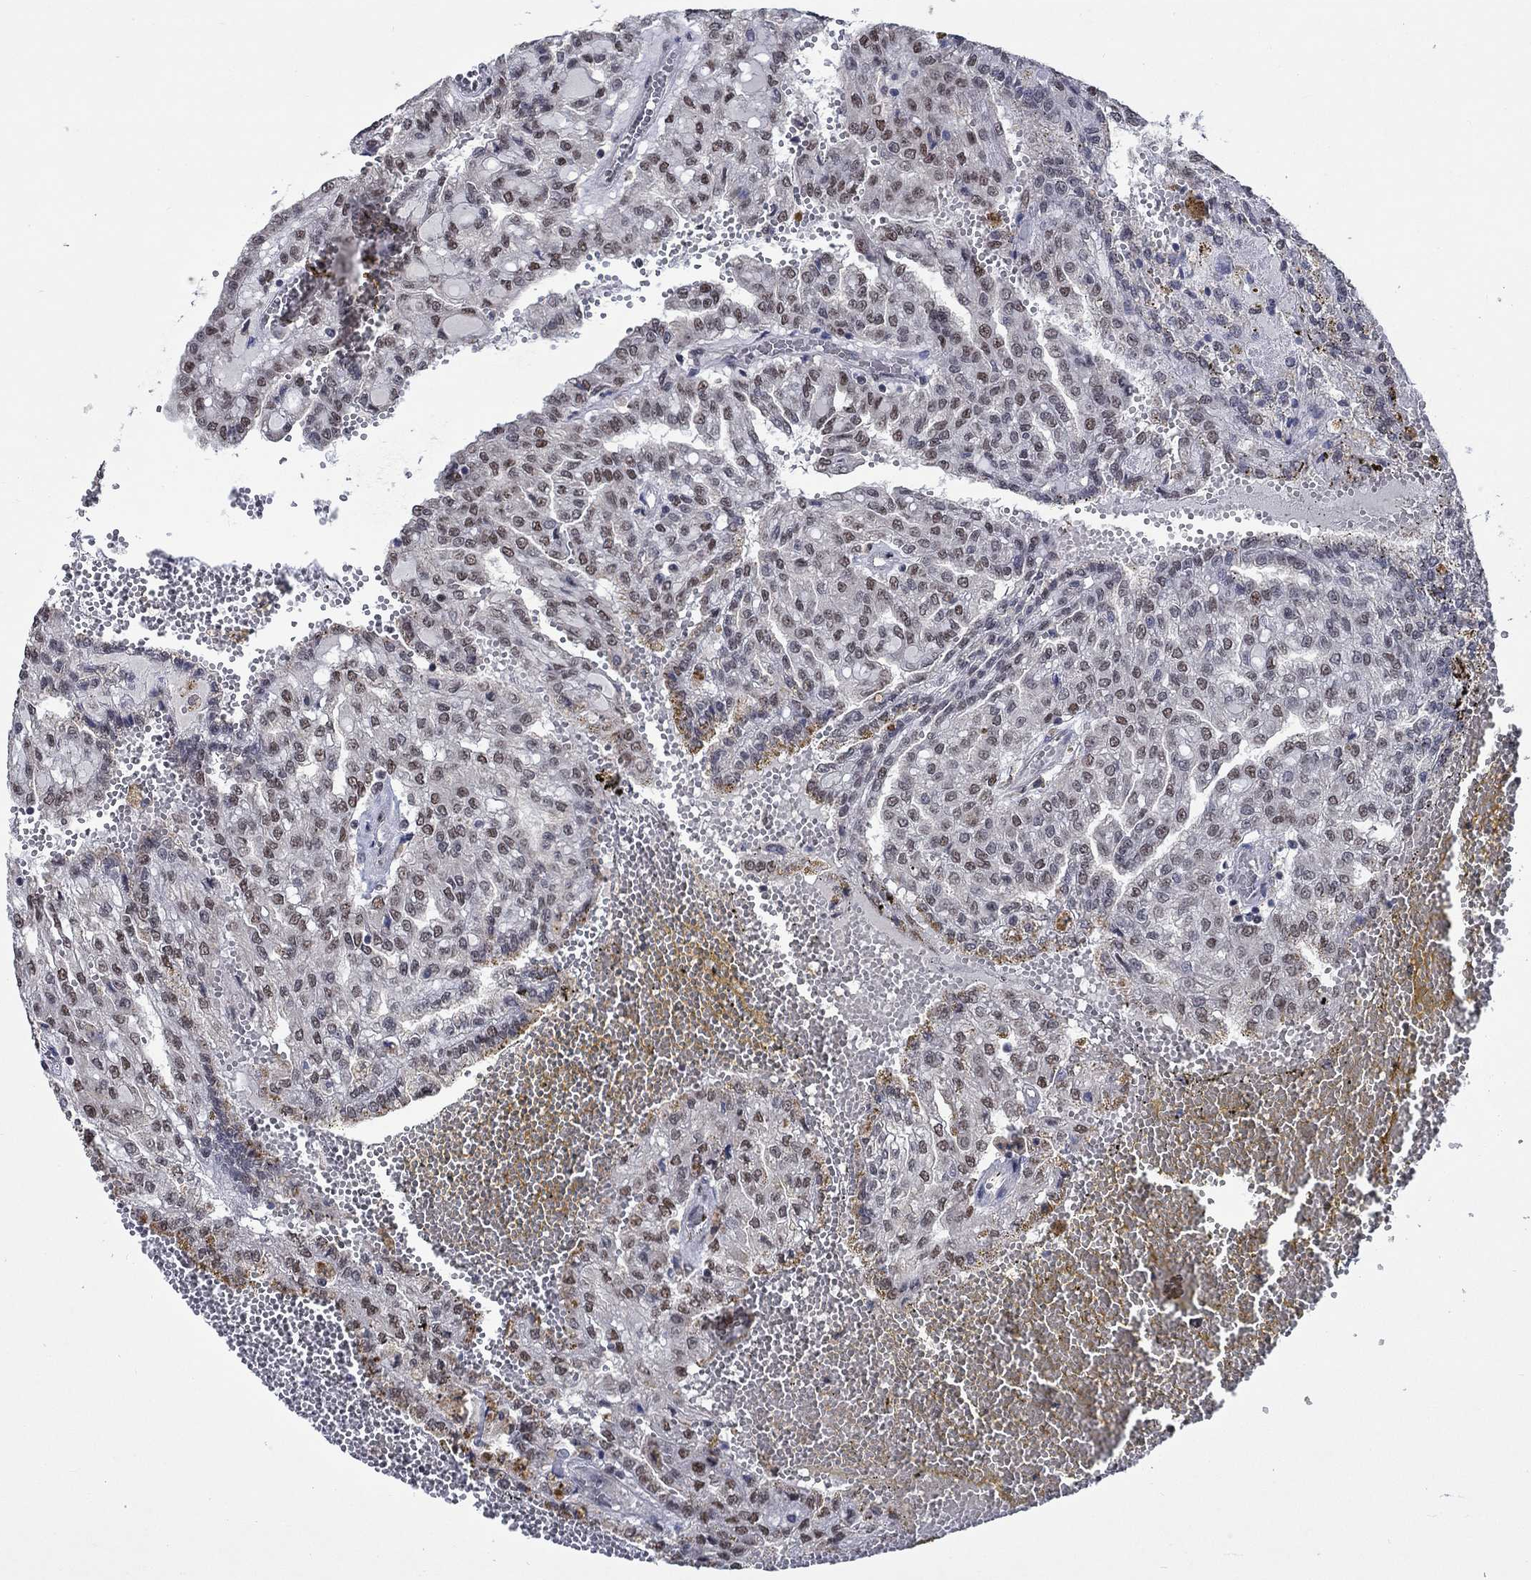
{"staining": {"intensity": "weak", "quantity": "<25%", "location": "nuclear"}, "tissue": "renal cancer", "cell_type": "Tumor cells", "image_type": "cancer", "snomed": [{"axis": "morphology", "description": "Adenocarcinoma, NOS"}, {"axis": "topography", "description": "Kidney"}], "caption": "Immunohistochemical staining of adenocarcinoma (renal) exhibits no significant positivity in tumor cells.", "gene": "HTN1", "patient": {"sex": "male", "age": 63}}